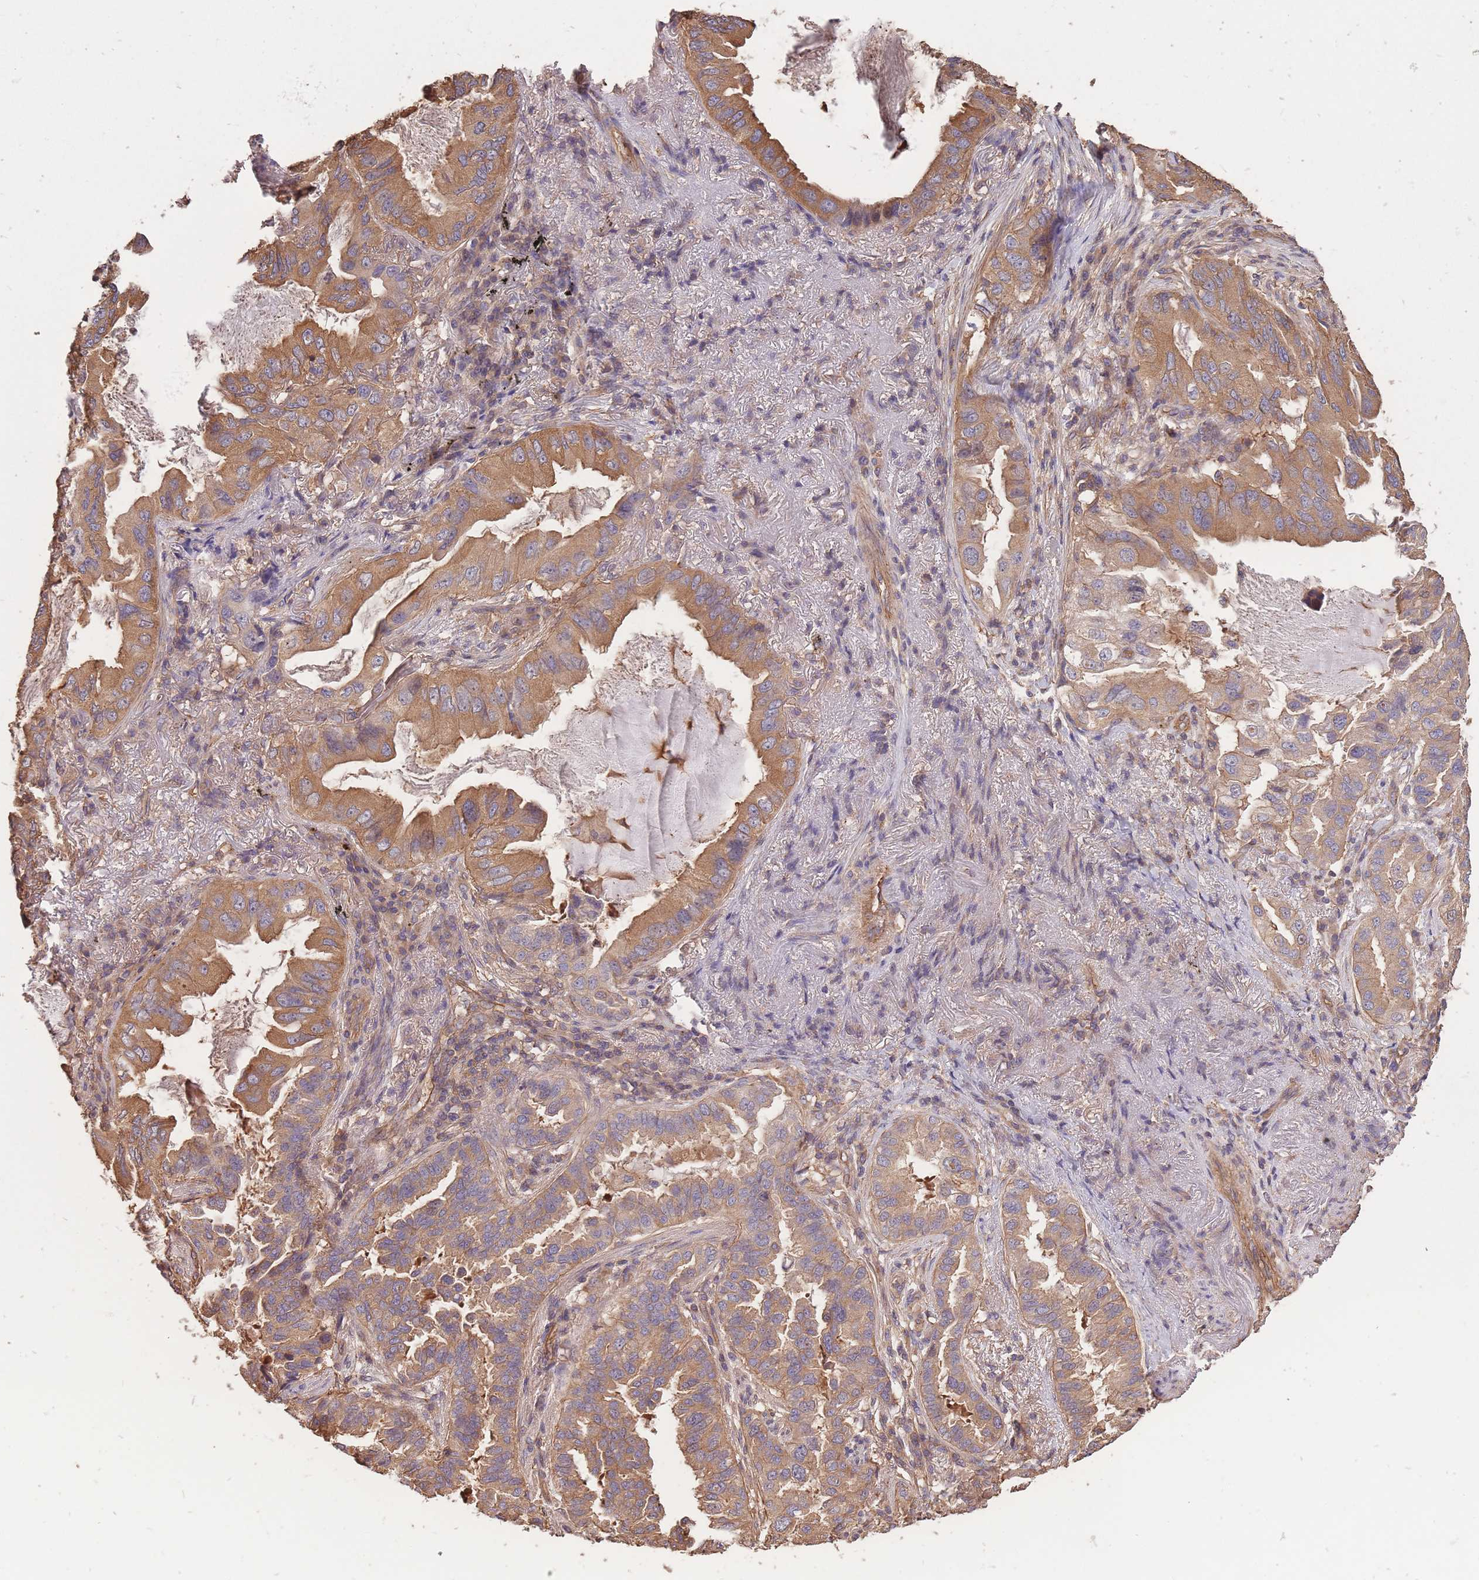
{"staining": {"intensity": "moderate", "quantity": ">75%", "location": "cytoplasmic/membranous"}, "tissue": "lung cancer", "cell_type": "Tumor cells", "image_type": "cancer", "snomed": [{"axis": "morphology", "description": "Adenocarcinoma, NOS"}, {"axis": "topography", "description": "Lung"}], "caption": "Immunohistochemistry (IHC) of human adenocarcinoma (lung) reveals medium levels of moderate cytoplasmic/membranous positivity in about >75% of tumor cells. (DAB = brown stain, brightfield microscopy at high magnification).", "gene": "ARMH3", "patient": {"sex": "female", "age": 69}}